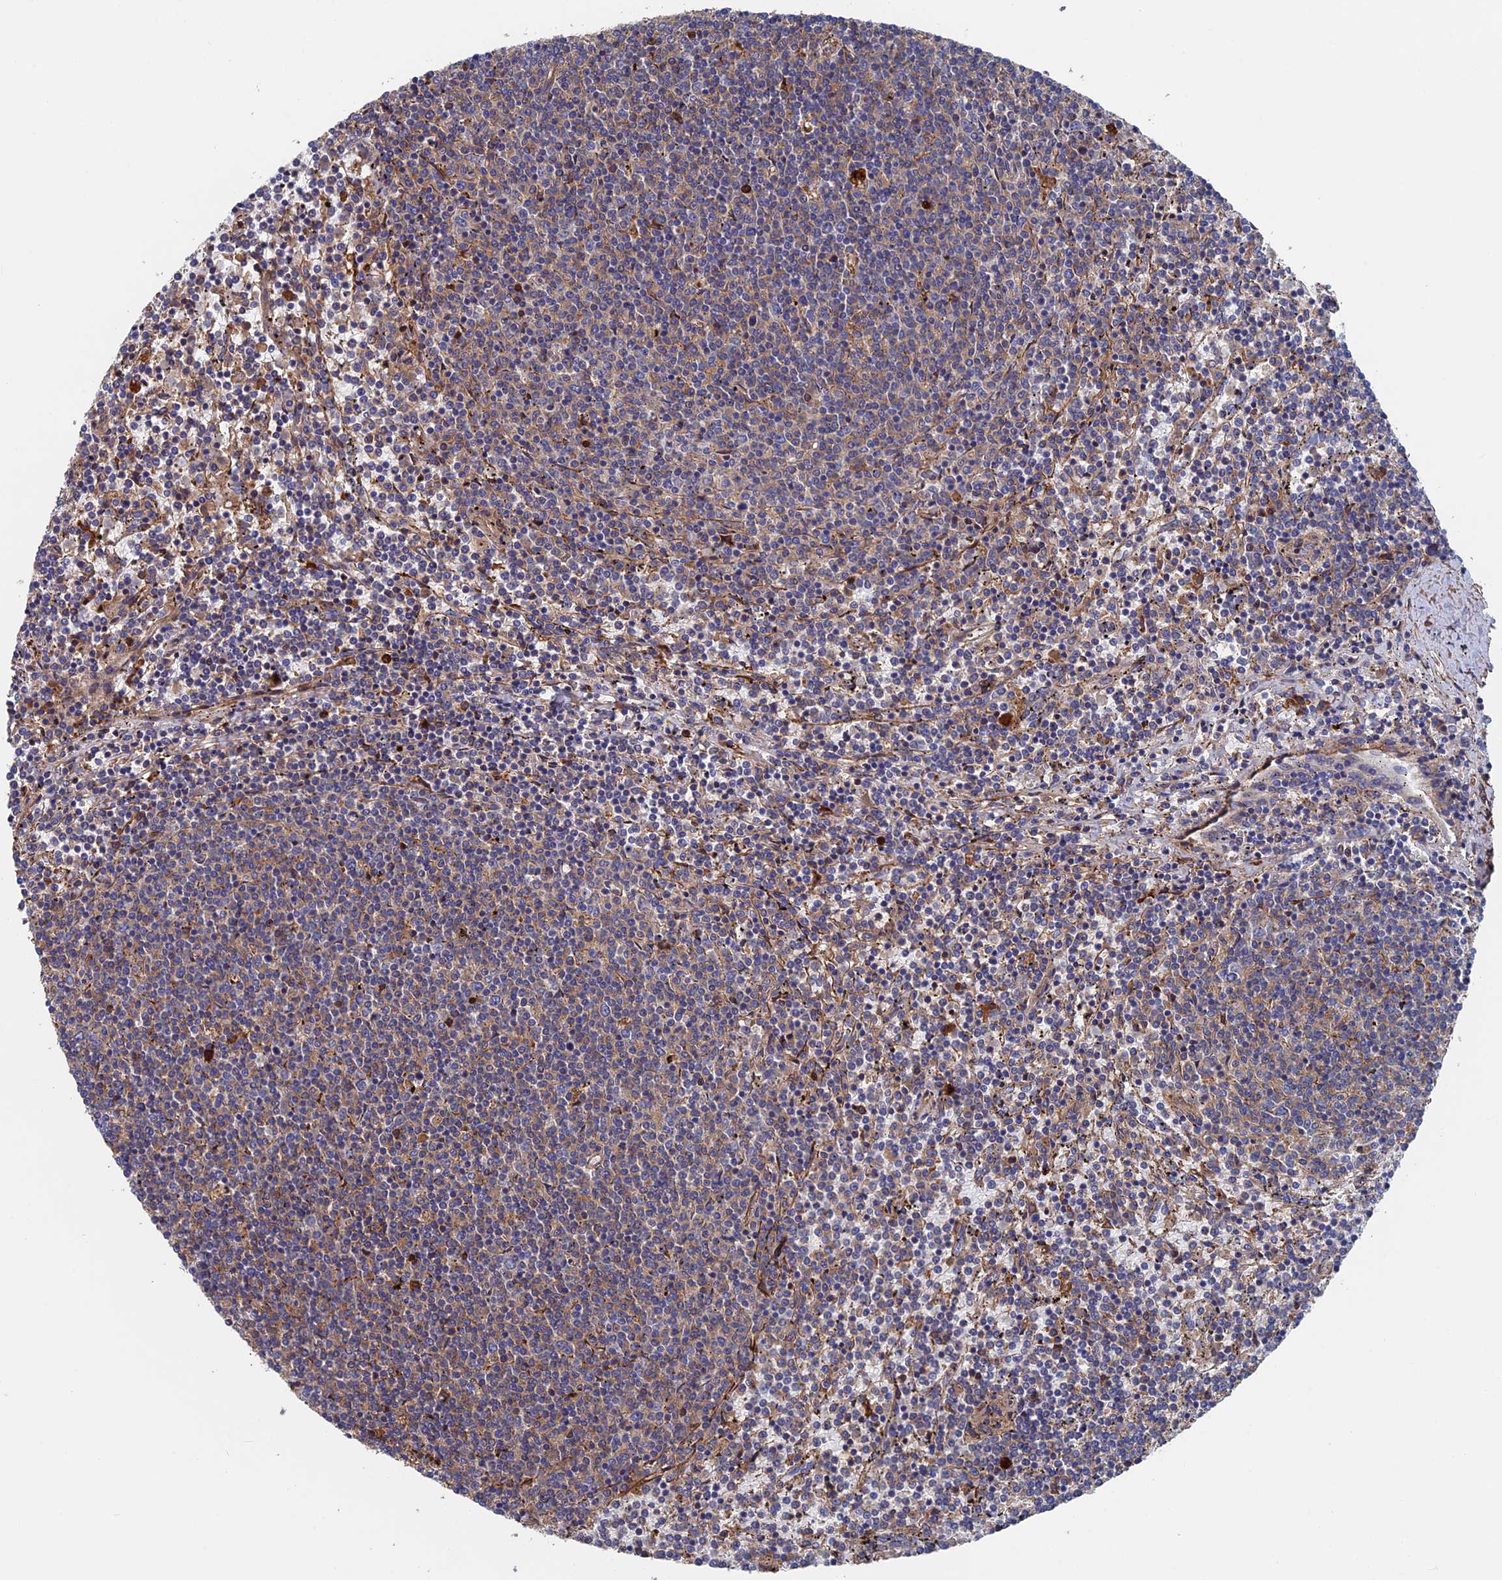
{"staining": {"intensity": "weak", "quantity": "25%-75%", "location": "cytoplasmic/membranous"}, "tissue": "lymphoma", "cell_type": "Tumor cells", "image_type": "cancer", "snomed": [{"axis": "morphology", "description": "Malignant lymphoma, non-Hodgkin's type, Low grade"}, {"axis": "topography", "description": "Spleen"}], "caption": "Tumor cells show weak cytoplasmic/membranous staining in about 25%-75% of cells in lymphoma.", "gene": "DNAJC3", "patient": {"sex": "female", "age": 50}}